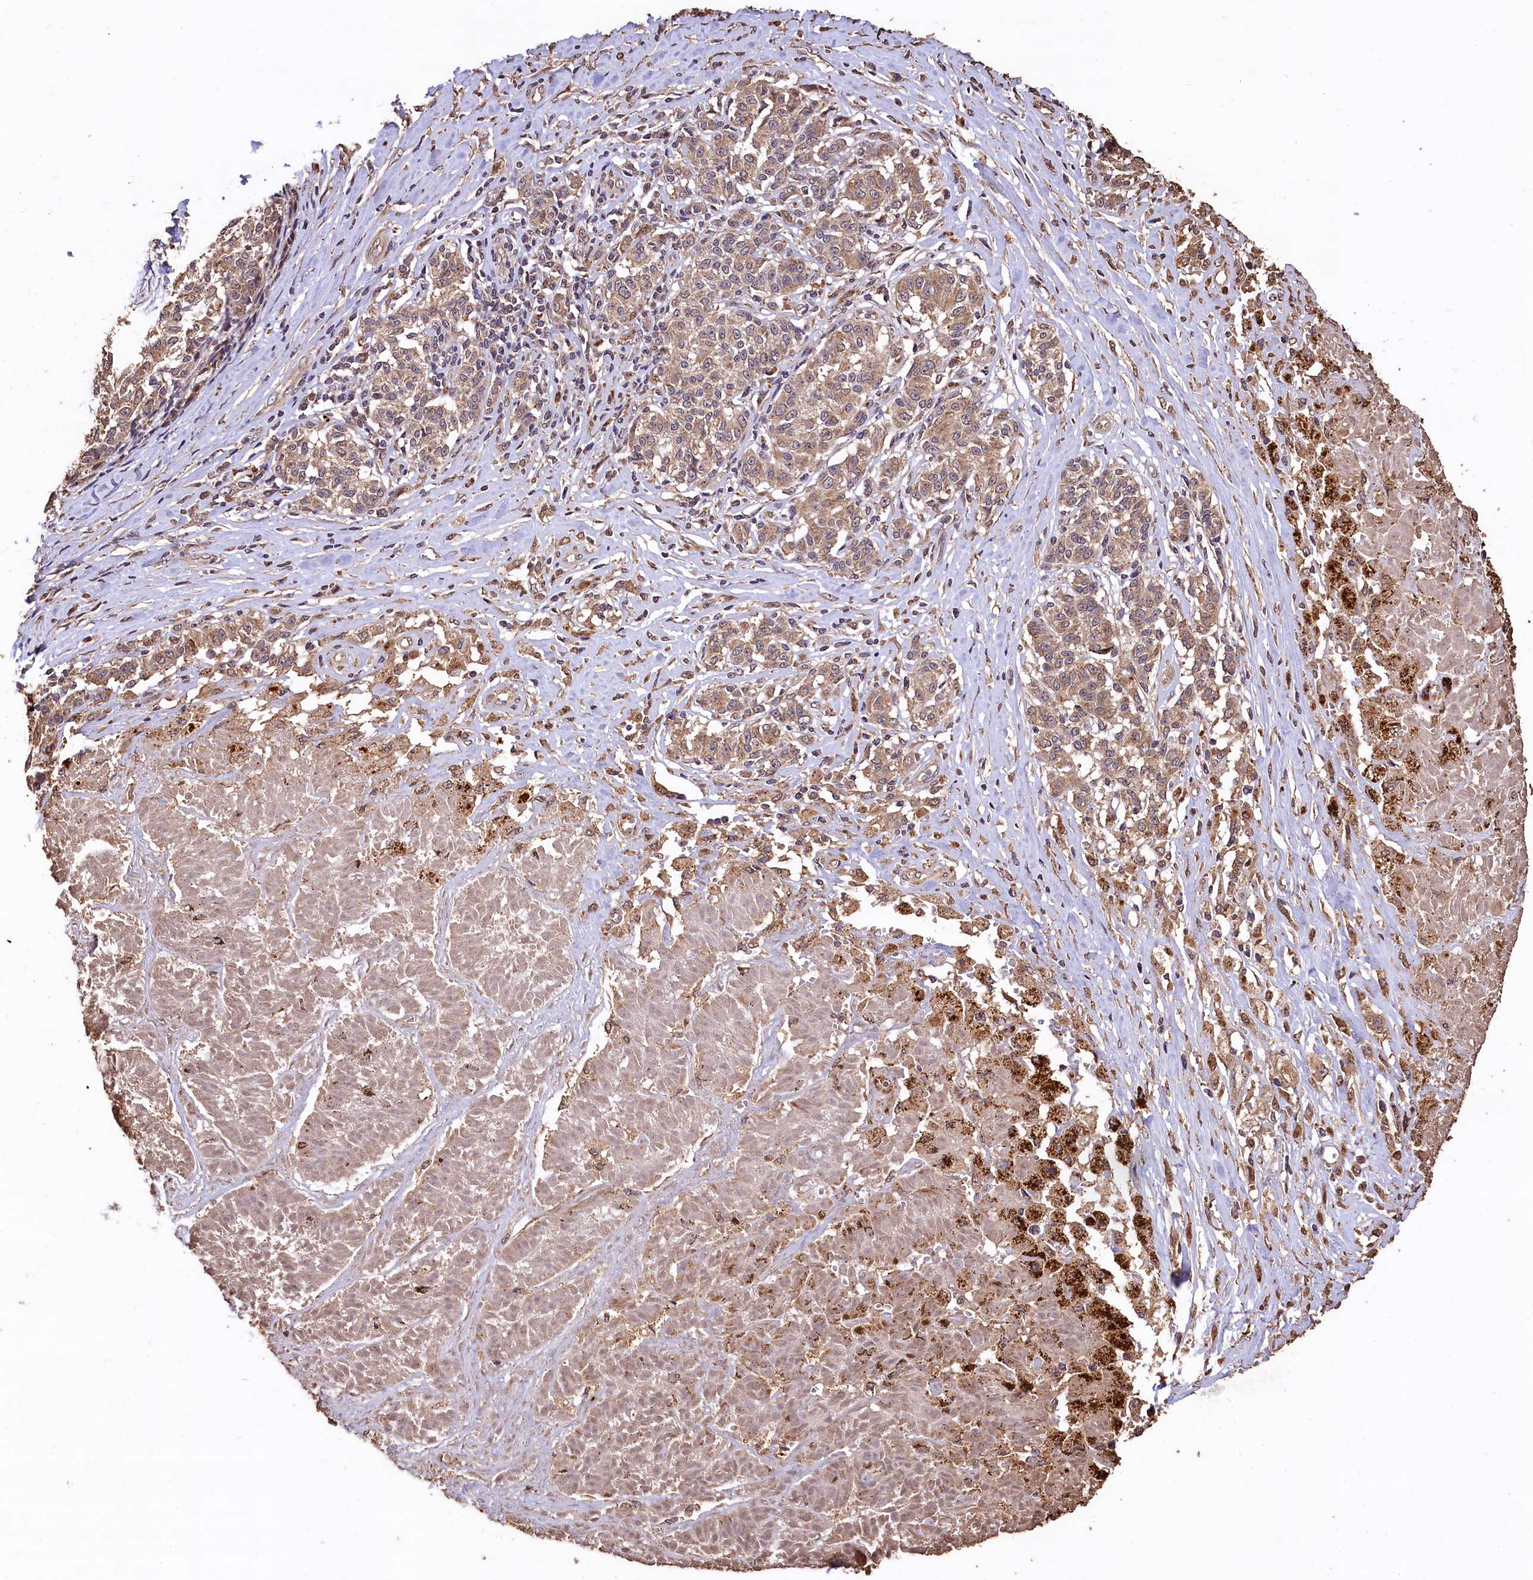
{"staining": {"intensity": "moderate", "quantity": ">75%", "location": "cytoplasmic/membranous"}, "tissue": "melanoma", "cell_type": "Tumor cells", "image_type": "cancer", "snomed": [{"axis": "morphology", "description": "Malignant melanoma, NOS"}, {"axis": "topography", "description": "Skin"}], "caption": "Protein staining of melanoma tissue exhibits moderate cytoplasmic/membranous expression in approximately >75% of tumor cells.", "gene": "LSM4", "patient": {"sex": "female", "age": 72}}